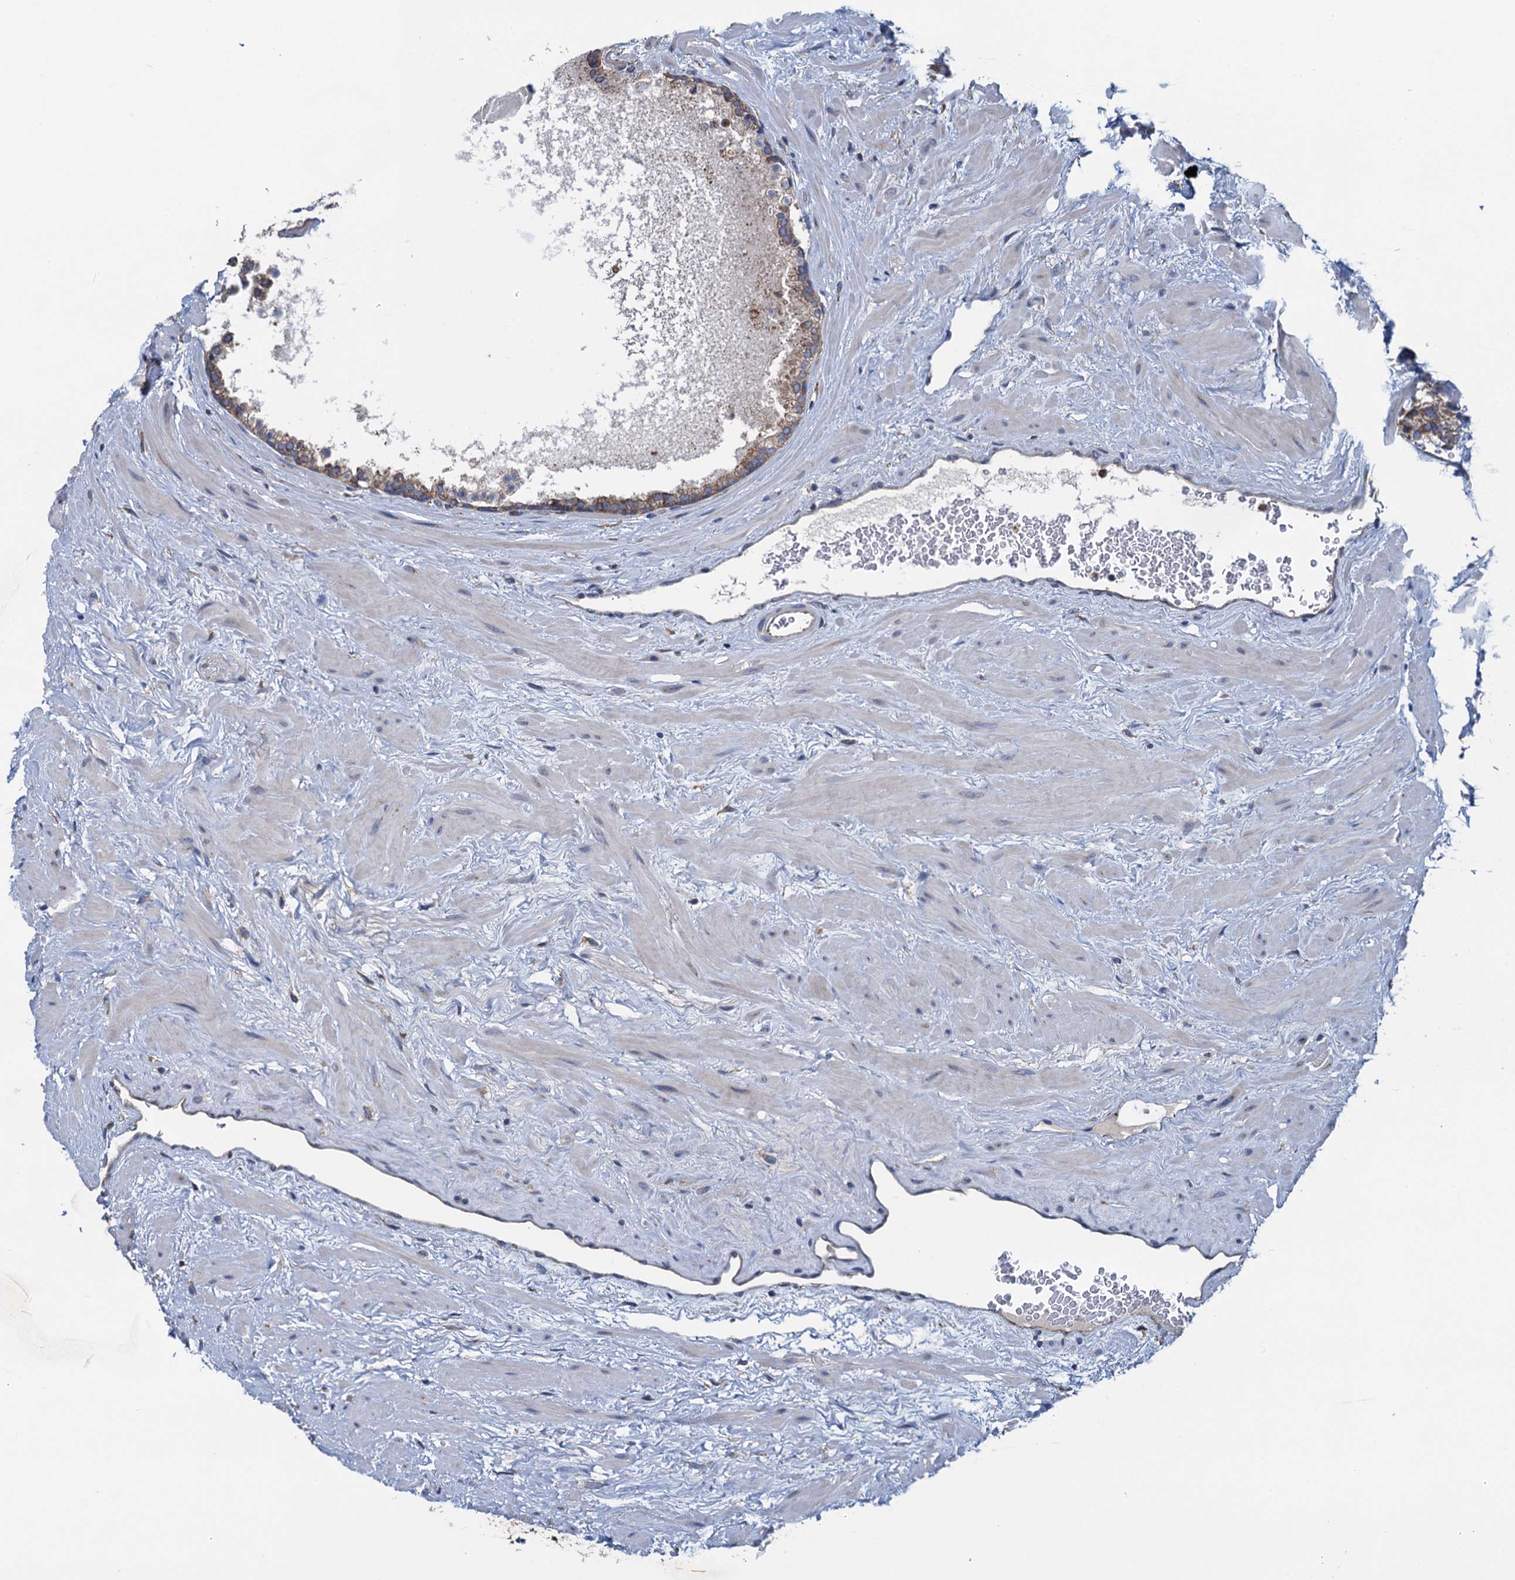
{"staining": {"intensity": "weak", "quantity": "<25%", "location": "cytoplasmic/membranous"}, "tissue": "prostate", "cell_type": "Glandular cells", "image_type": "normal", "snomed": [{"axis": "morphology", "description": "Normal tissue, NOS"}, {"axis": "topography", "description": "Prostate"}], "caption": "Human prostate stained for a protein using immunohistochemistry shows no expression in glandular cells.", "gene": "ADCY9", "patient": {"sex": "male", "age": 48}}